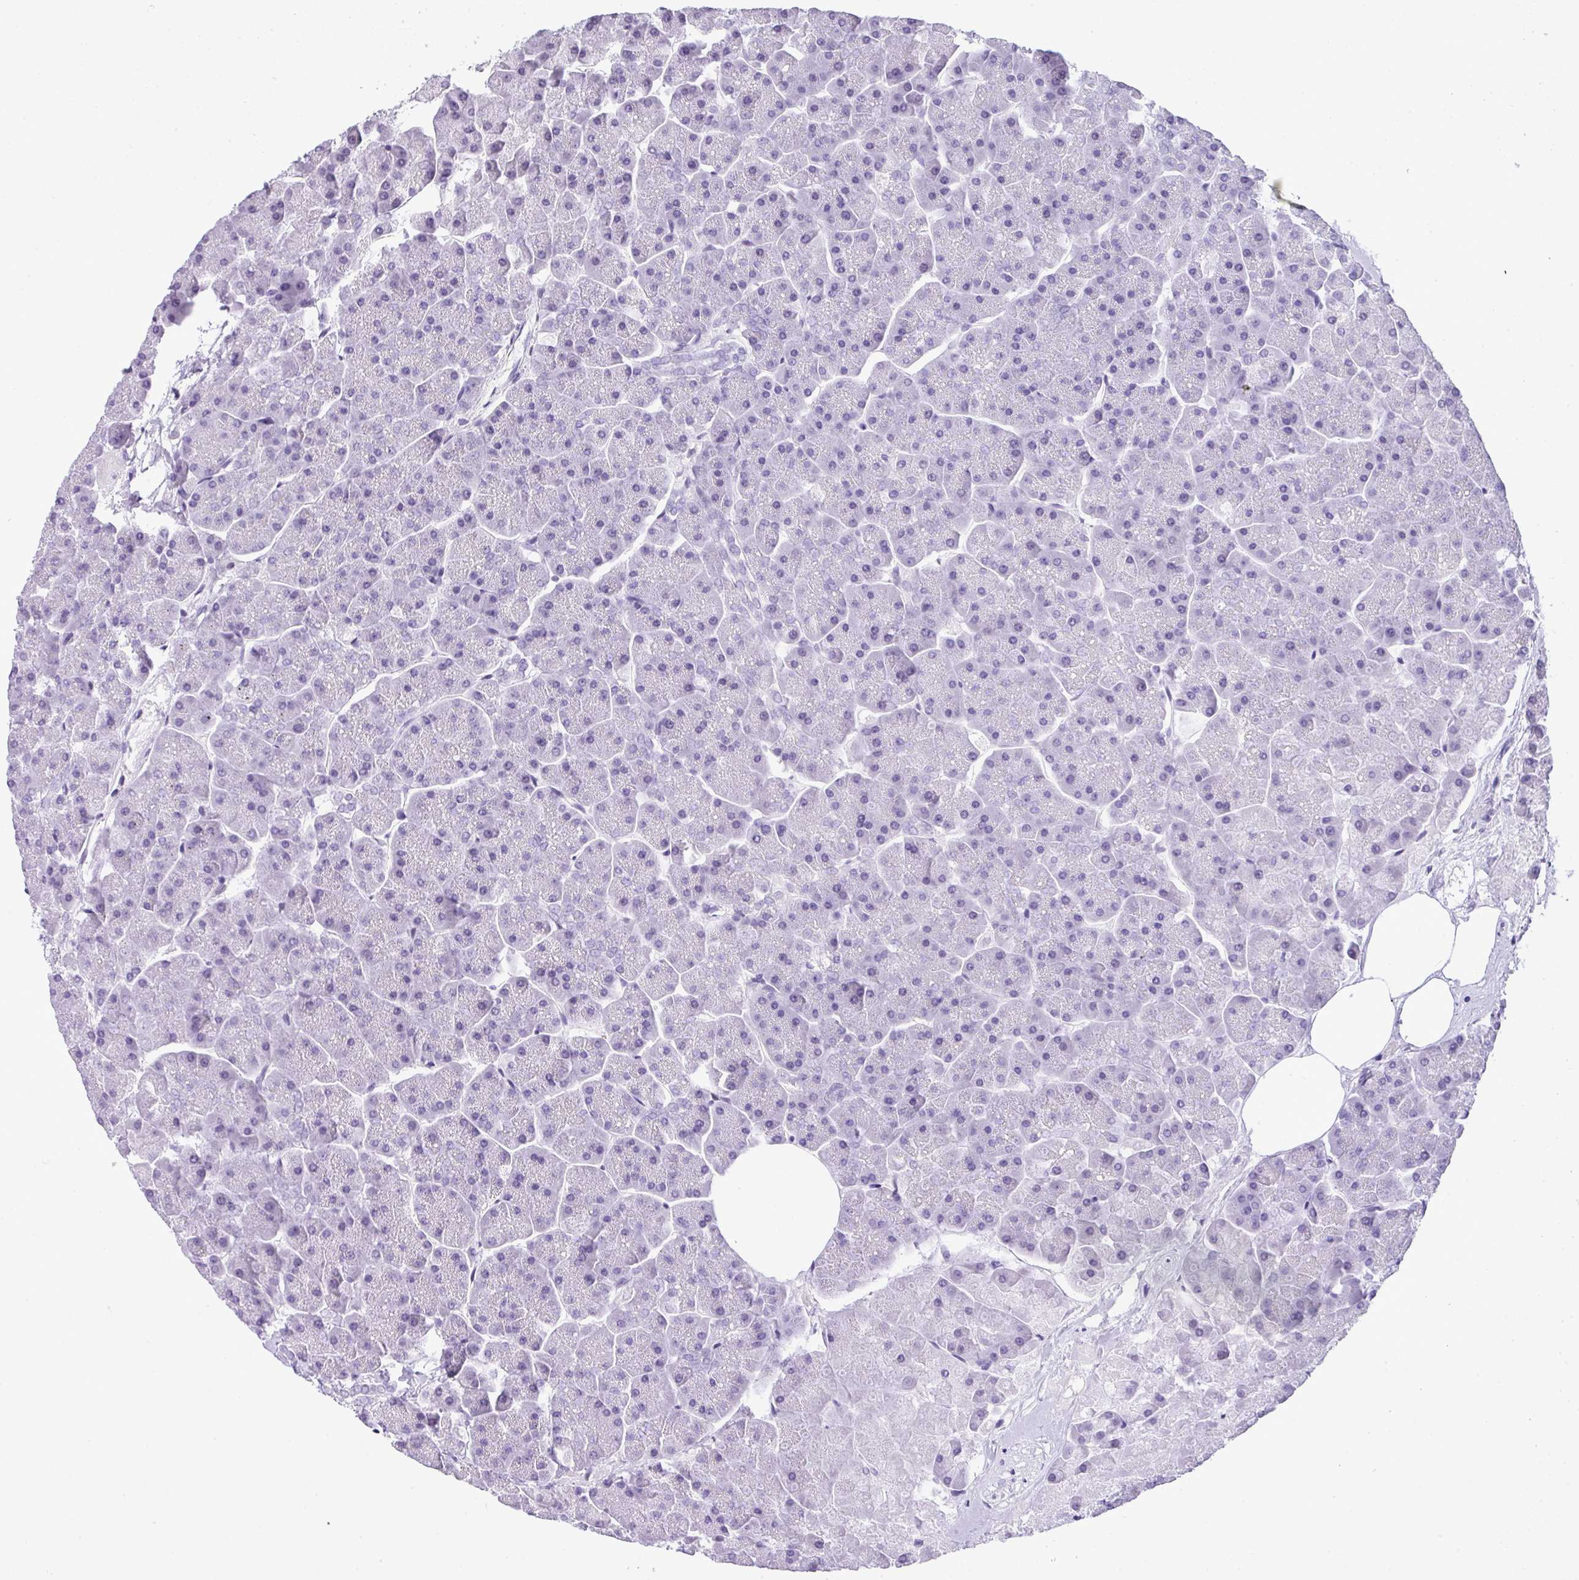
{"staining": {"intensity": "negative", "quantity": "none", "location": "none"}, "tissue": "pancreas", "cell_type": "Exocrine glandular cells", "image_type": "normal", "snomed": [{"axis": "morphology", "description": "Normal tissue, NOS"}, {"axis": "topography", "description": "Pancreas"}, {"axis": "topography", "description": "Peripheral nerve tissue"}], "caption": "IHC of benign human pancreas exhibits no staining in exocrine glandular cells. (Stains: DAB (3,3'-diaminobenzidine) immunohistochemistry with hematoxylin counter stain, Microscopy: brightfield microscopy at high magnification).", "gene": "MUC21", "patient": {"sex": "male", "age": 54}}